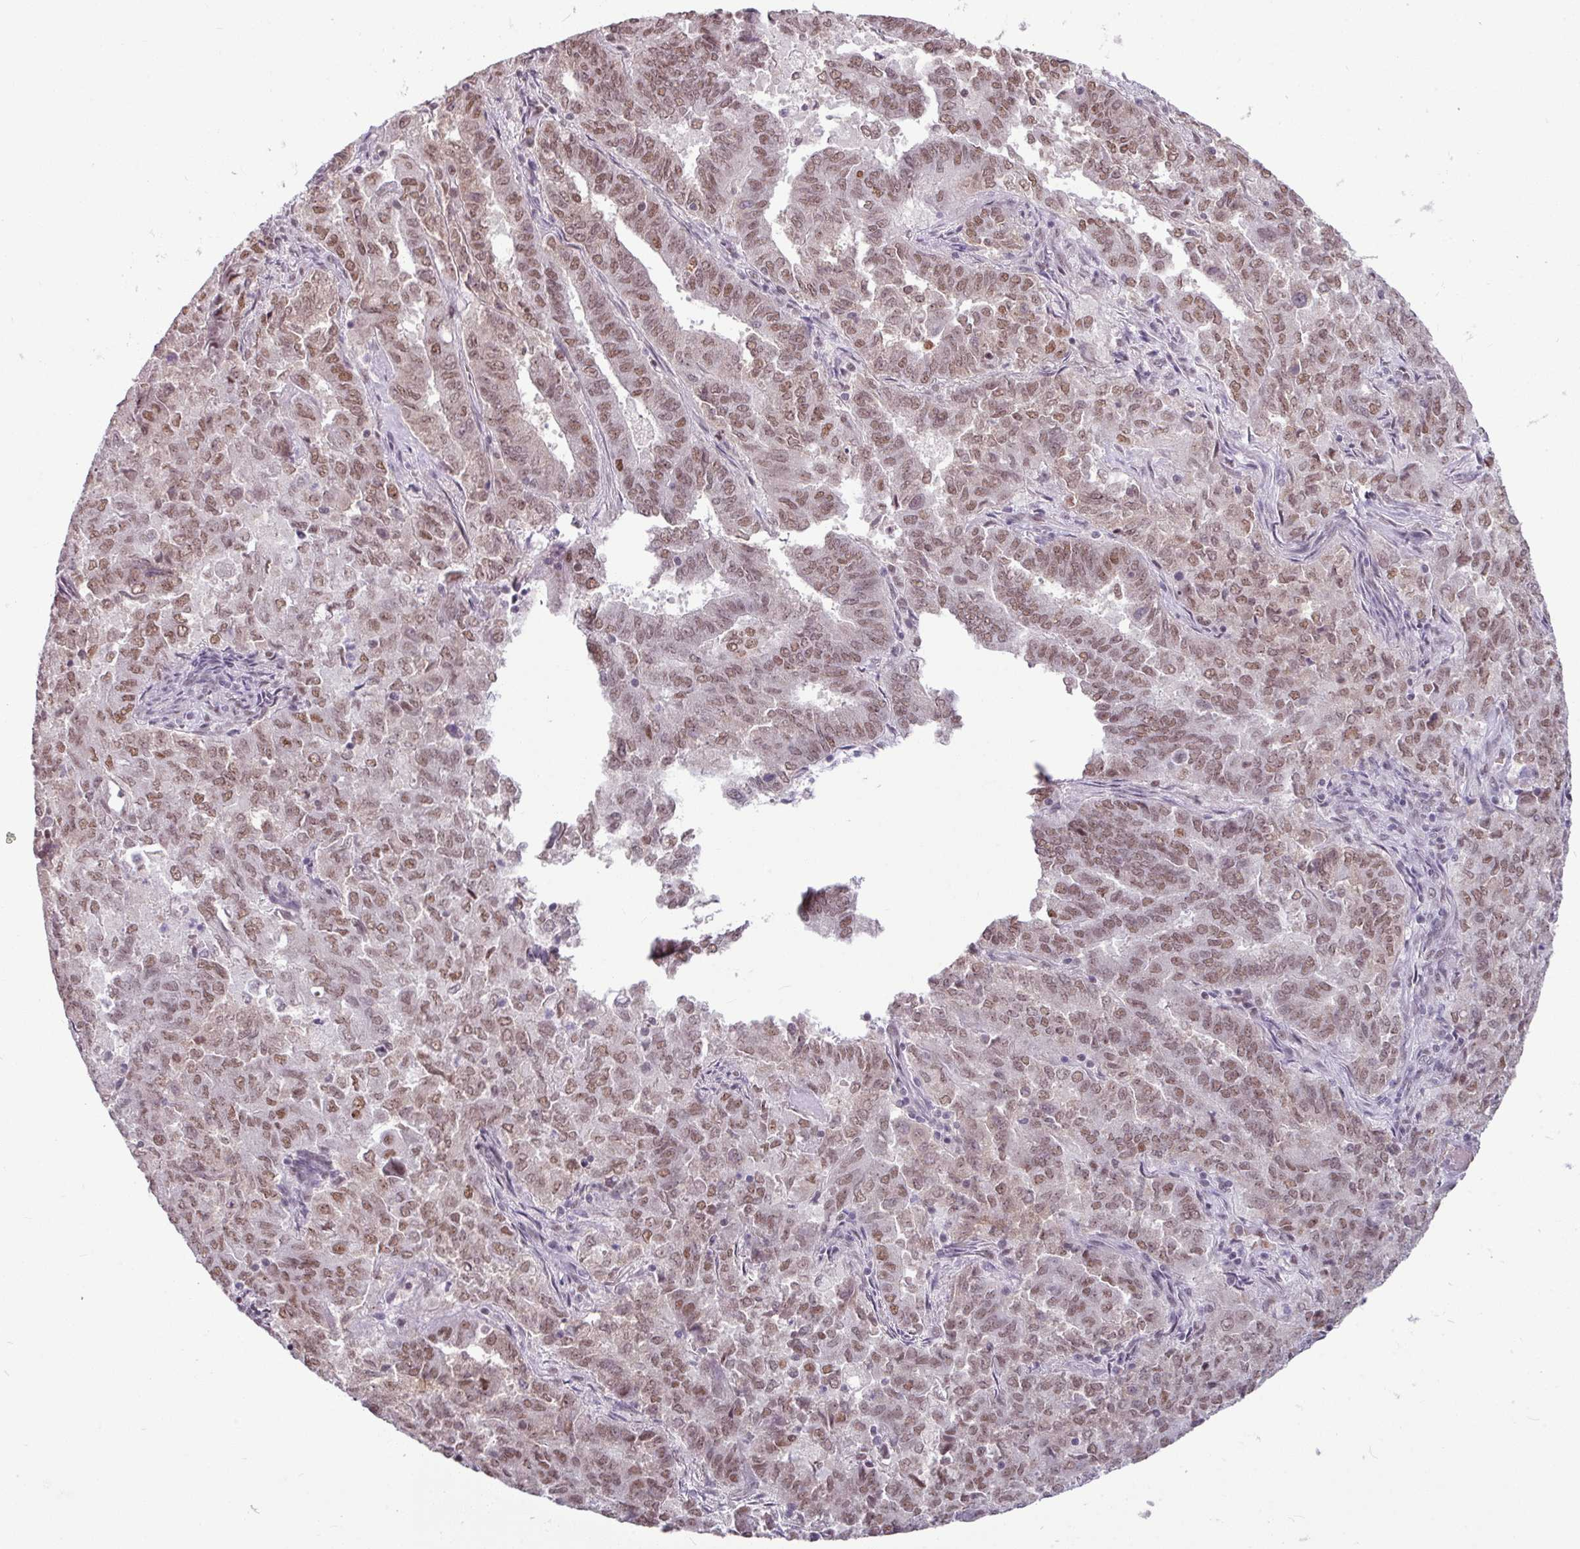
{"staining": {"intensity": "moderate", "quantity": ">75%", "location": "nuclear"}, "tissue": "endometrial cancer", "cell_type": "Tumor cells", "image_type": "cancer", "snomed": [{"axis": "morphology", "description": "Adenocarcinoma, NOS"}, {"axis": "topography", "description": "Endometrium"}], "caption": "Immunohistochemical staining of human endometrial adenocarcinoma shows moderate nuclear protein staining in about >75% of tumor cells.", "gene": "TDG", "patient": {"sex": "female", "age": 72}}